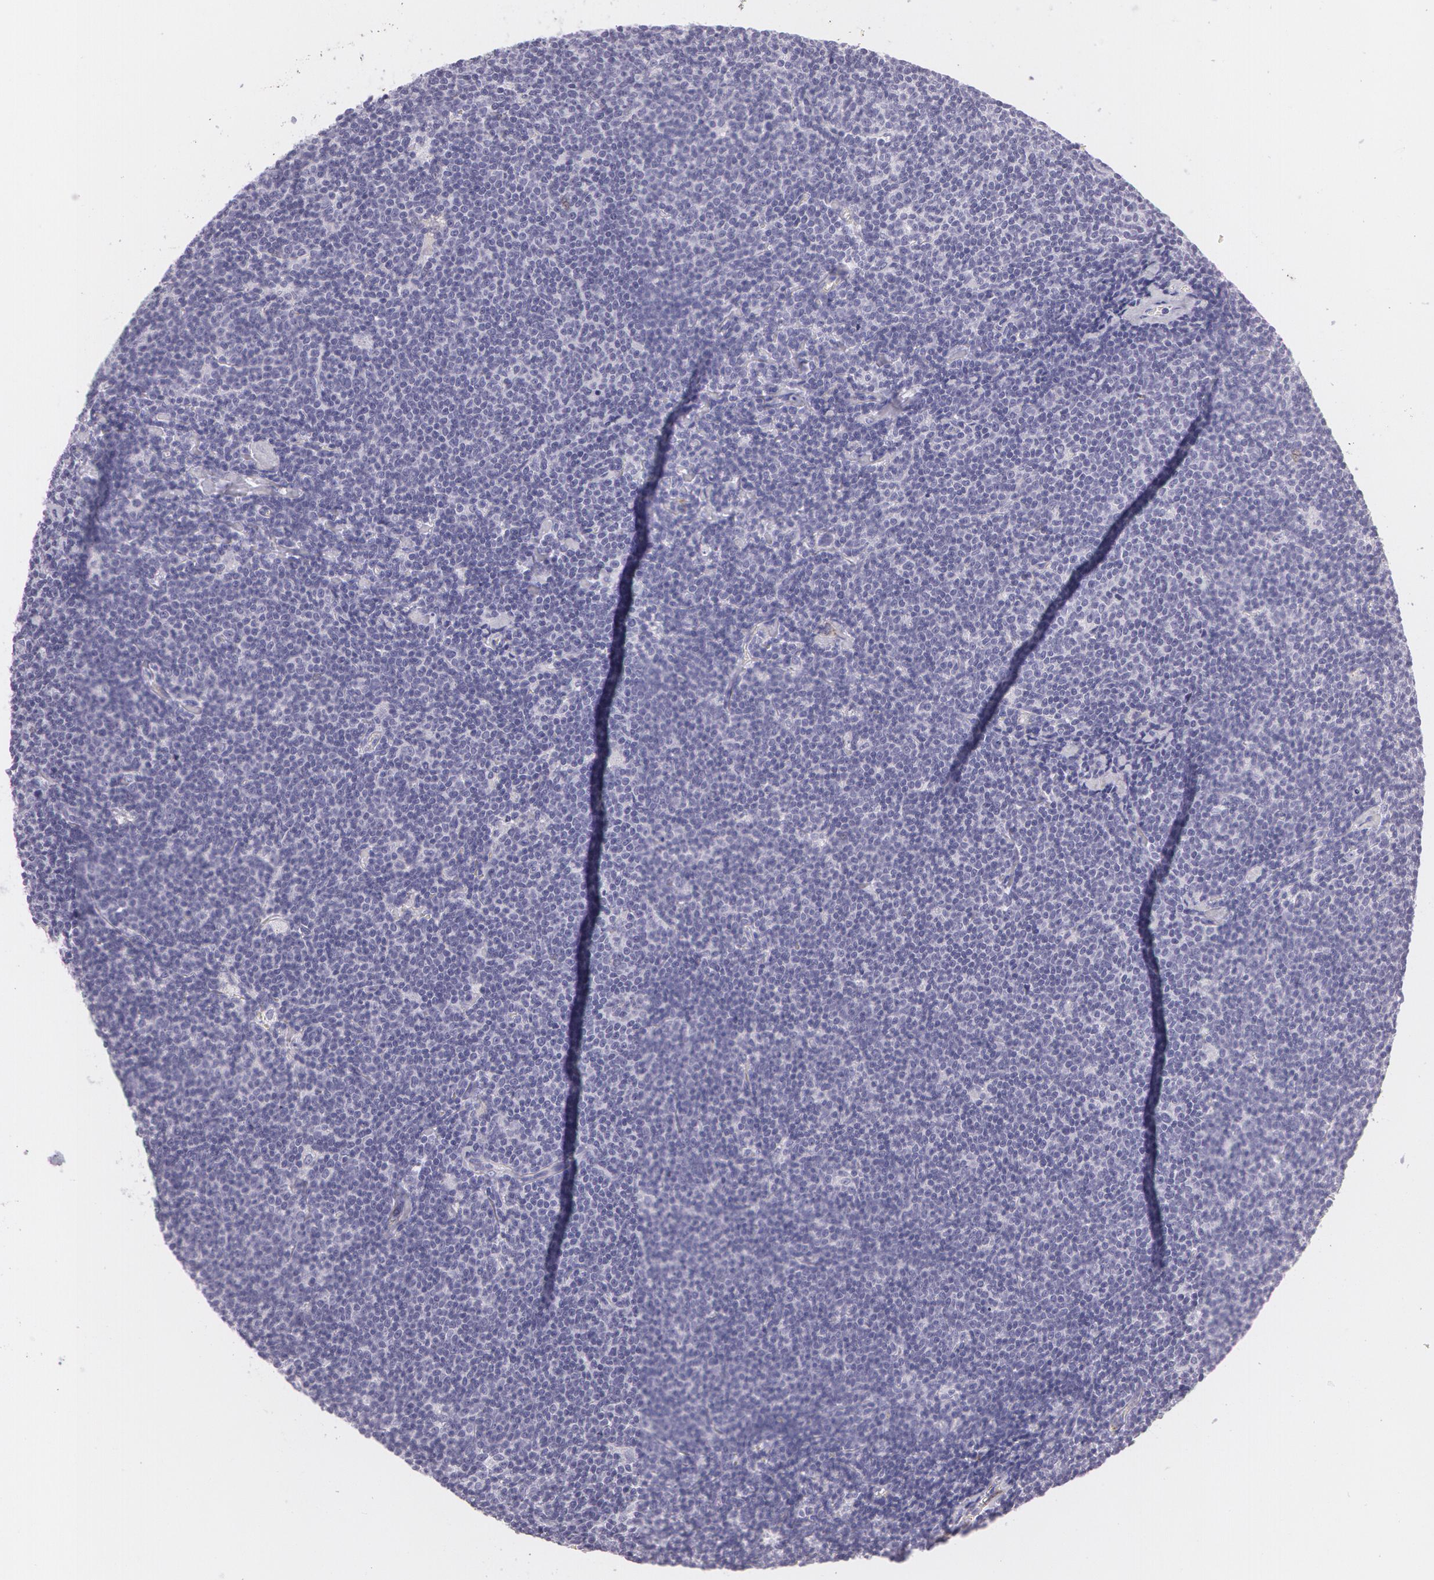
{"staining": {"intensity": "negative", "quantity": "none", "location": "none"}, "tissue": "lymphoma", "cell_type": "Tumor cells", "image_type": "cancer", "snomed": [{"axis": "morphology", "description": "Malignant lymphoma, non-Hodgkin's type, Low grade"}, {"axis": "topography", "description": "Lymph node"}], "caption": "An immunohistochemistry (IHC) photomicrograph of malignant lymphoma, non-Hodgkin's type (low-grade) is shown. There is no staining in tumor cells of malignant lymphoma, non-Hodgkin's type (low-grade).", "gene": "SNCG", "patient": {"sex": "male", "age": 65}}